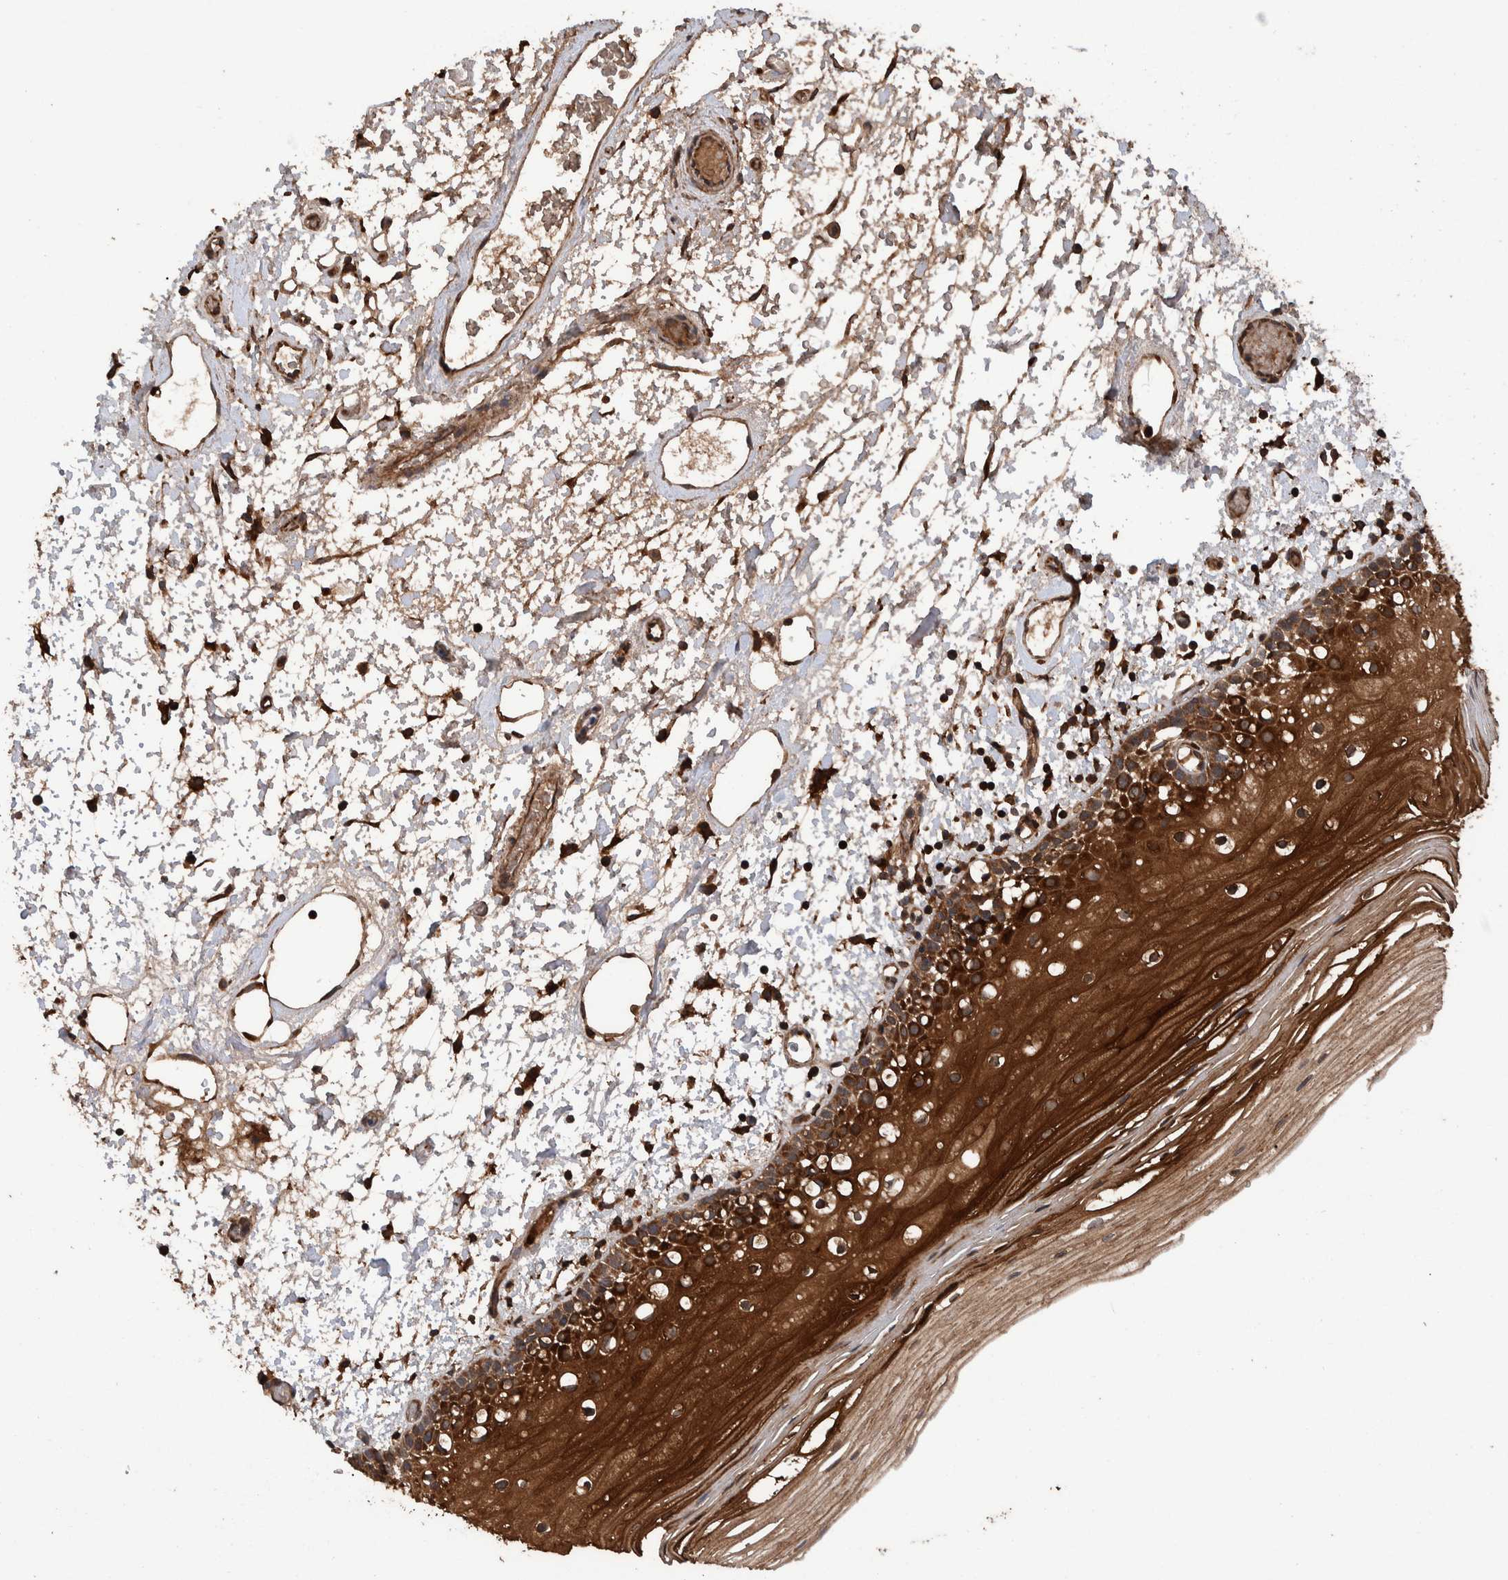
{"staining": {"intensity": "strong", "quantity": ">75%", "location": "cytoplasmic/membranous"}, "tissue": "oral mucosa", "cell_type": "Squamous epithelial cells", "image_type": "normal", "snomed": [{"axis": "morphology", "description": "Normal tissue, NOS"}, {"axis": "topography", "description": "Oral tissue"}], "caption": "Protein staining by immunohistochemistry reveals strong cytoplasmic/membranous positivity in approximately >75% of squamous epithelial cells in normal oral mucosa. Using DAB (brown) and hematoxylin (blue) stains, captured at high magnification using brightfield microscopy.", "gene": "ENSG00000251537", "patient": {"sex": "male", "age": 52}}